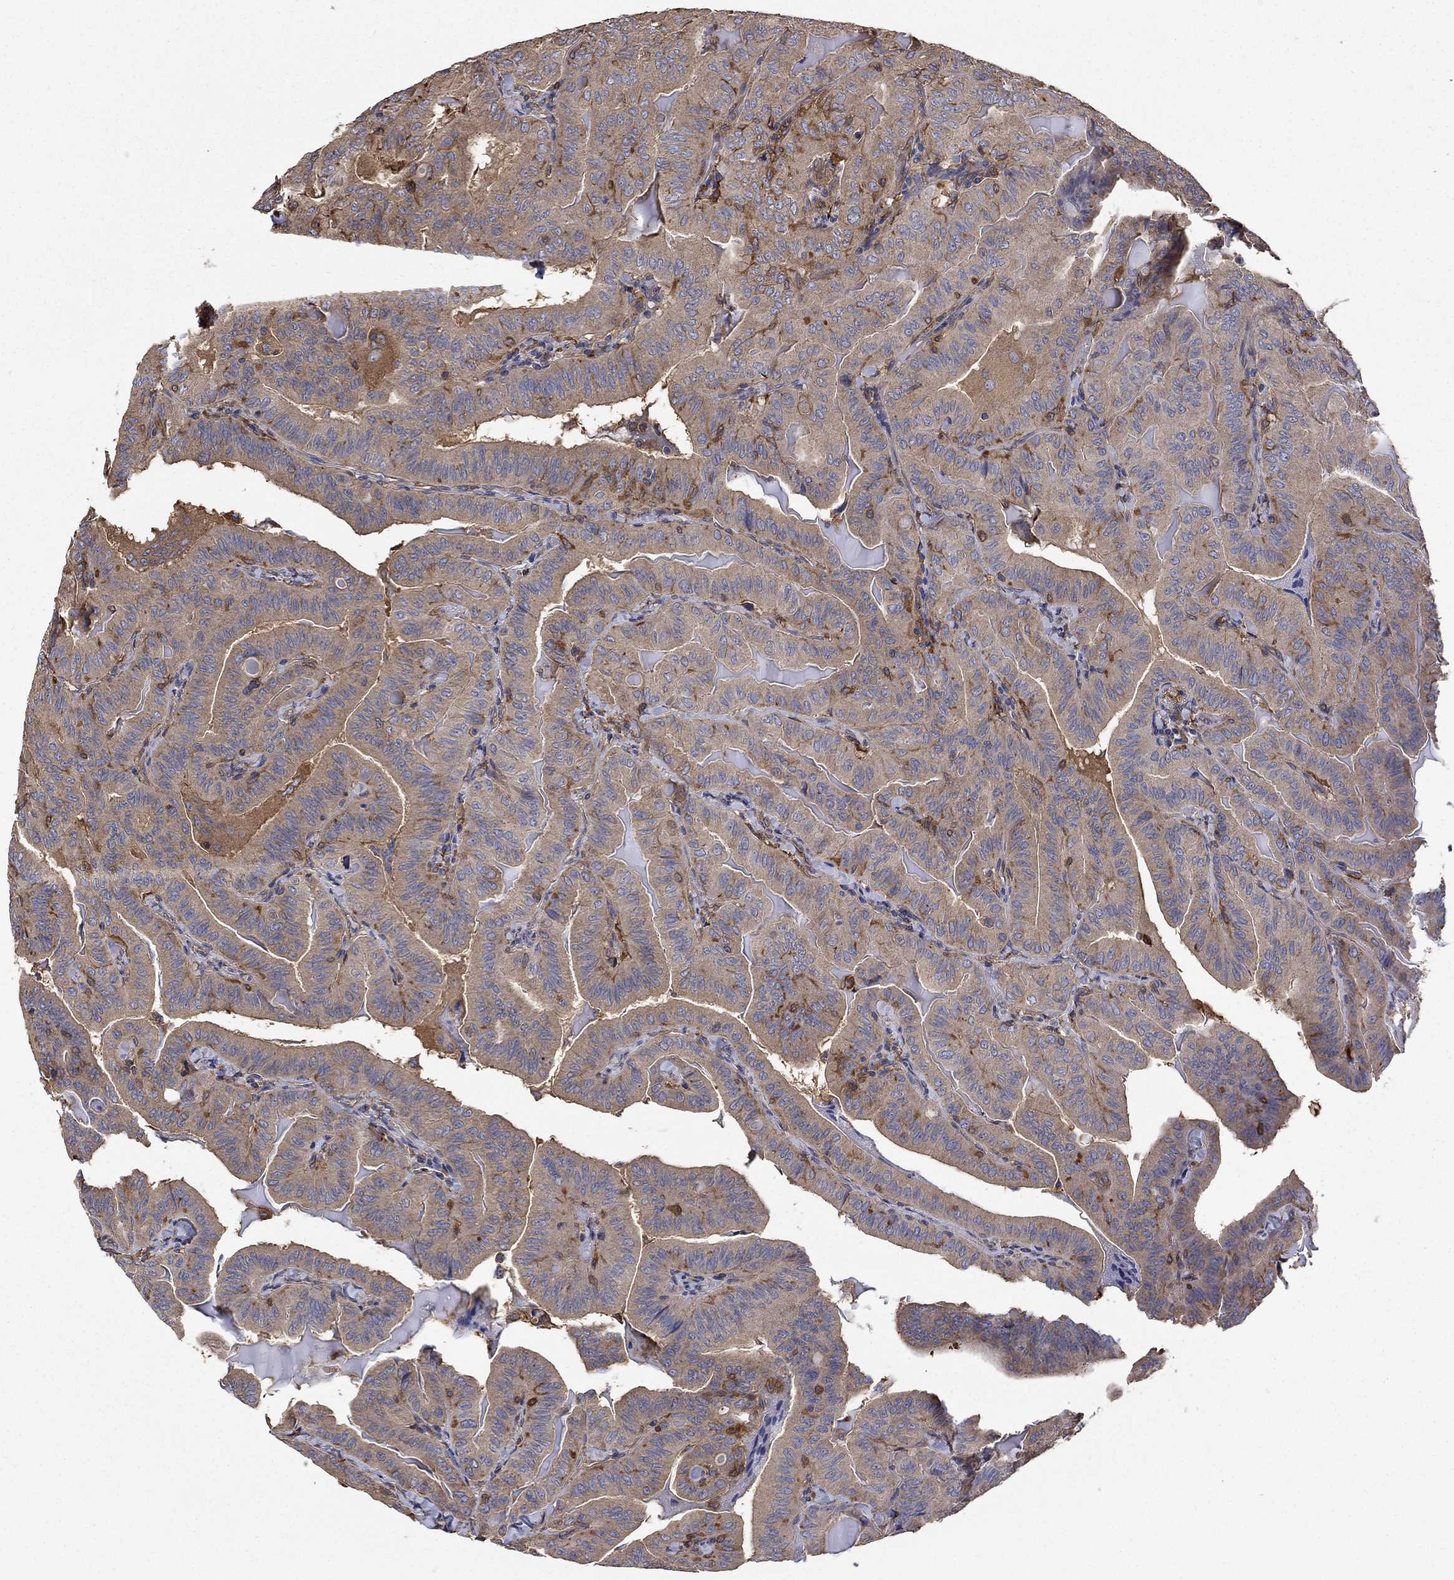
{"staining": {"intensity": "moderate", "quantity": "25%-75%", "location": "cytoplasmic/membranous"}, "tissue": "thyroid cancer", "cell_type": "Tumor cells", "image_type": "cancer", "snomed": [{"axis": "morphology", "description": "Papillary adenocarcinoma, NOS"}, {"axis": "topography", "description": "Thyroid gland"}], "caption": "Immunohistochemical staining of thyroid papillary adenocarcinoma displays medium levels of moderate cytoplasmic/membranous staining in about 25%-75% of tumor cells. Using DAB (brown) and hematoxylin (blue) stains, captured at high magnification using brightfield microscopy.", "gene": "DPYSL2", "patient": {"sex": "female", "age": 68}}